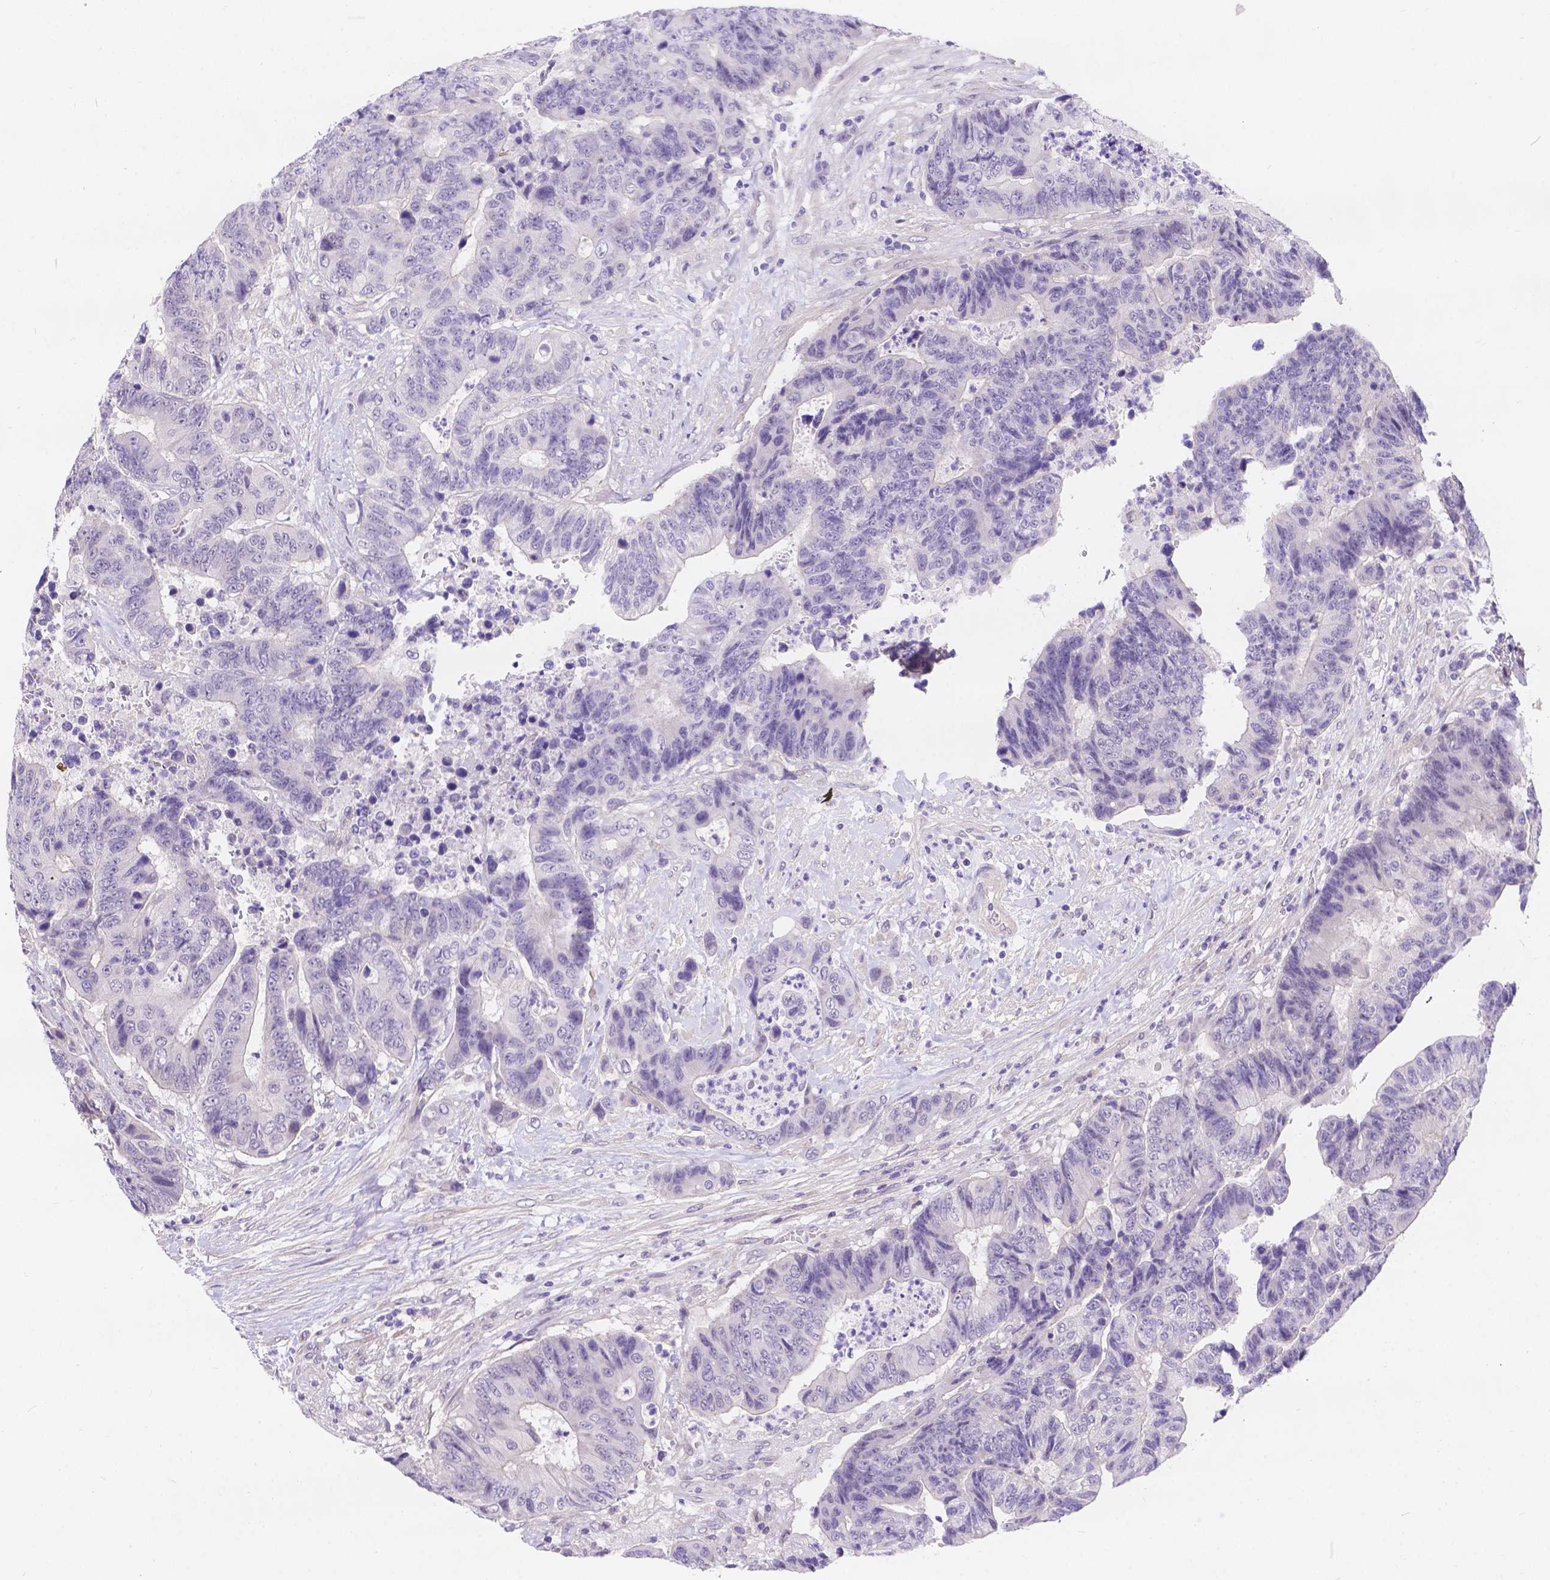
{"staining": {"intensity": "negative", "quantity": "none", "location": "none"}, "tissue": "colorectal cancer", "cell_type": "Tumor cells", "image_type": "cancer", "snomed": [{"axis": "morphology", "description": "Adenocarcinoma, NOS"}, {"axis": "topography", "description": "Colon"}], "caption": "Tumor cells show no significant protein positivity in adenocarcinoma (colorectal).", "gene": "DLEC1", "patient": {"sex": "female", "age": 48}}